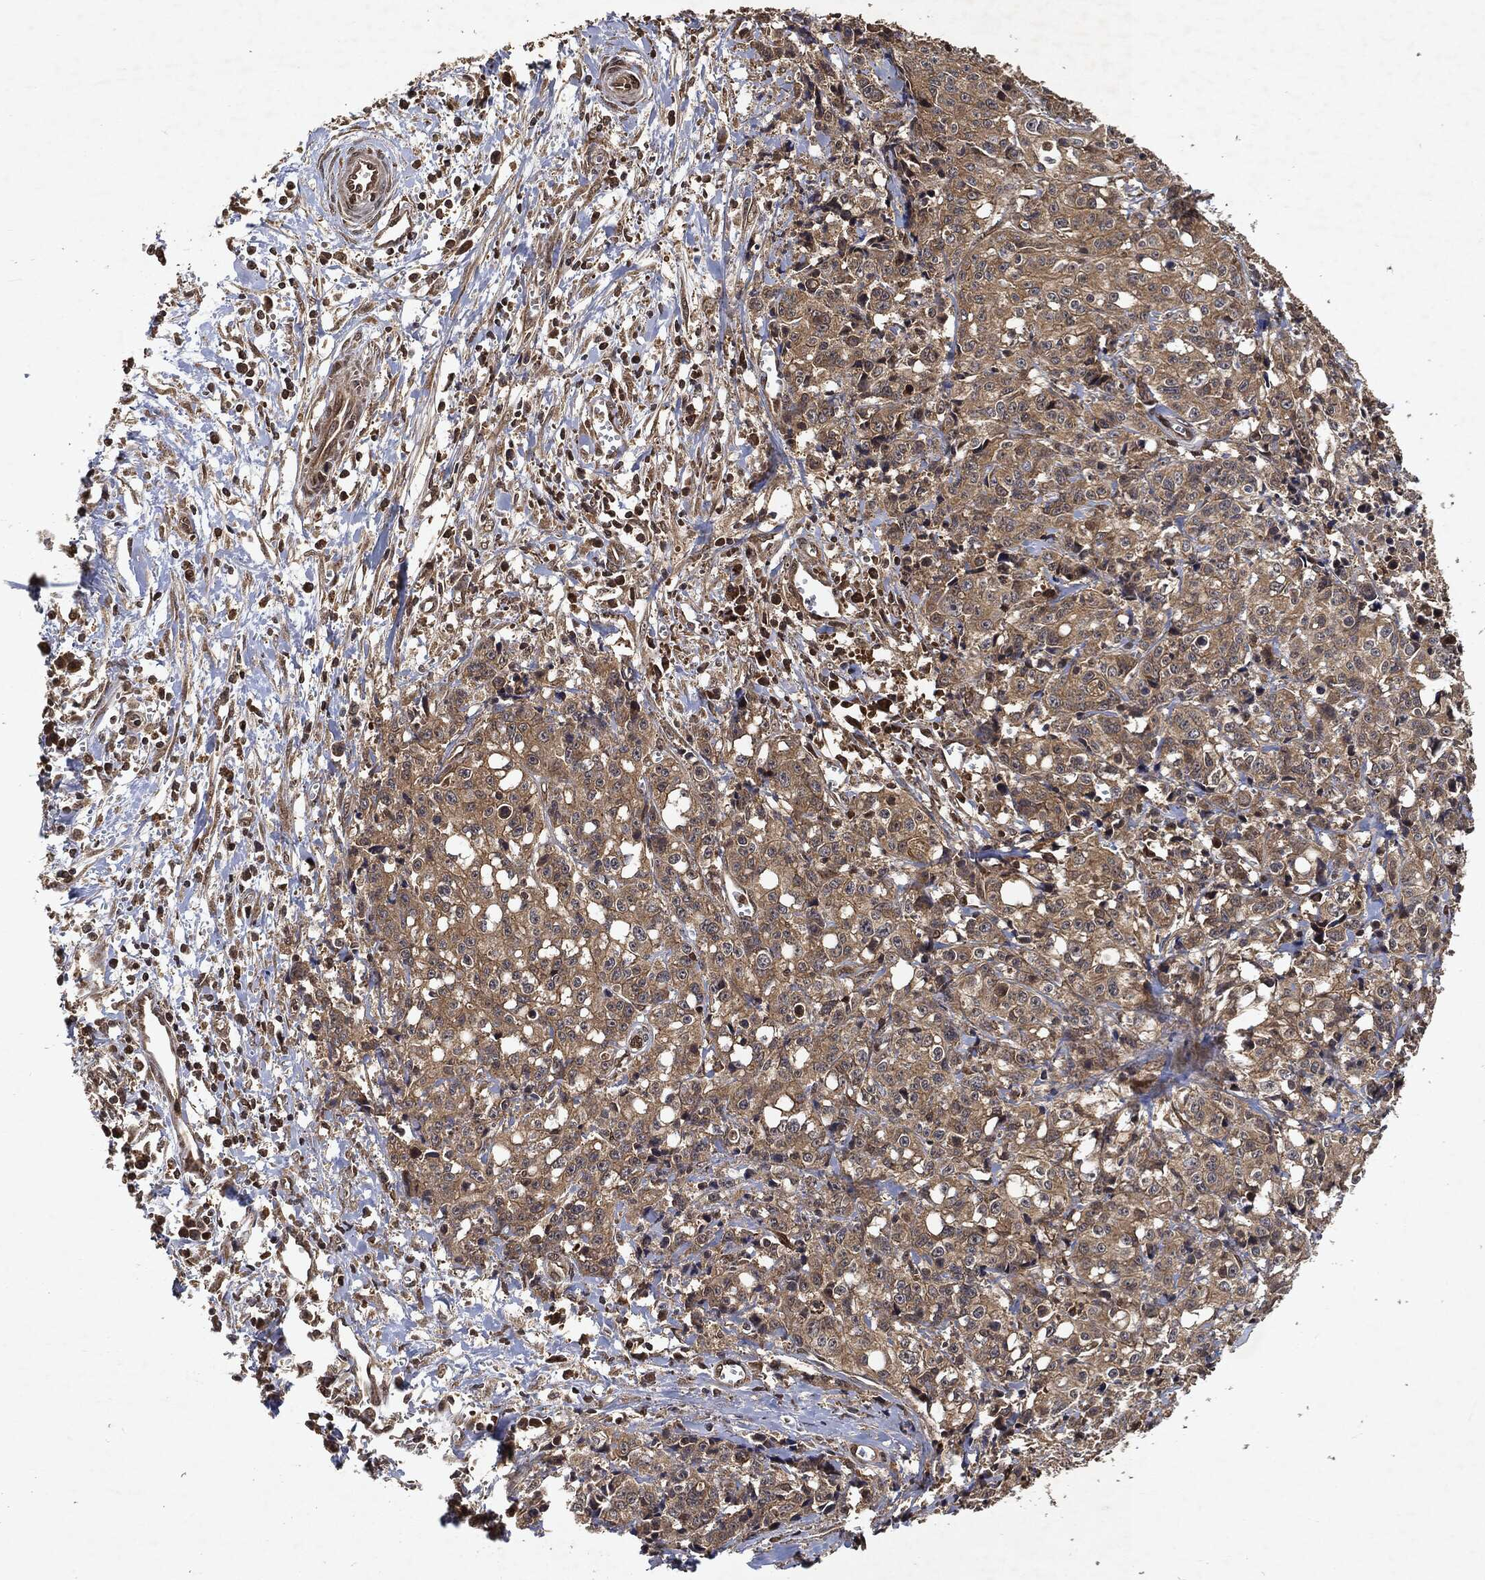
{"staining": {"intensity": "weak", "quantity": ">75%", "location": "cytoplasmic/membranous"}, "tissue": "pancreatic cancer", "cell_type": "Tumor cells", "image_type": "cancer", "snomed": [{"axis": "morphology", "description": "Adenocarcinoma, NOS"}, {"axis": "topography", "description": "Pancreas"}], "caption": "This photomicrograph demonstrates IHC staining of human pancreatic adenocarcinoma, with low weak cytoplasmic/membranous staining in about >75% of tumor cells.", "gene": "ZNF226", "patient": {"sex": "male", "age": 64}}